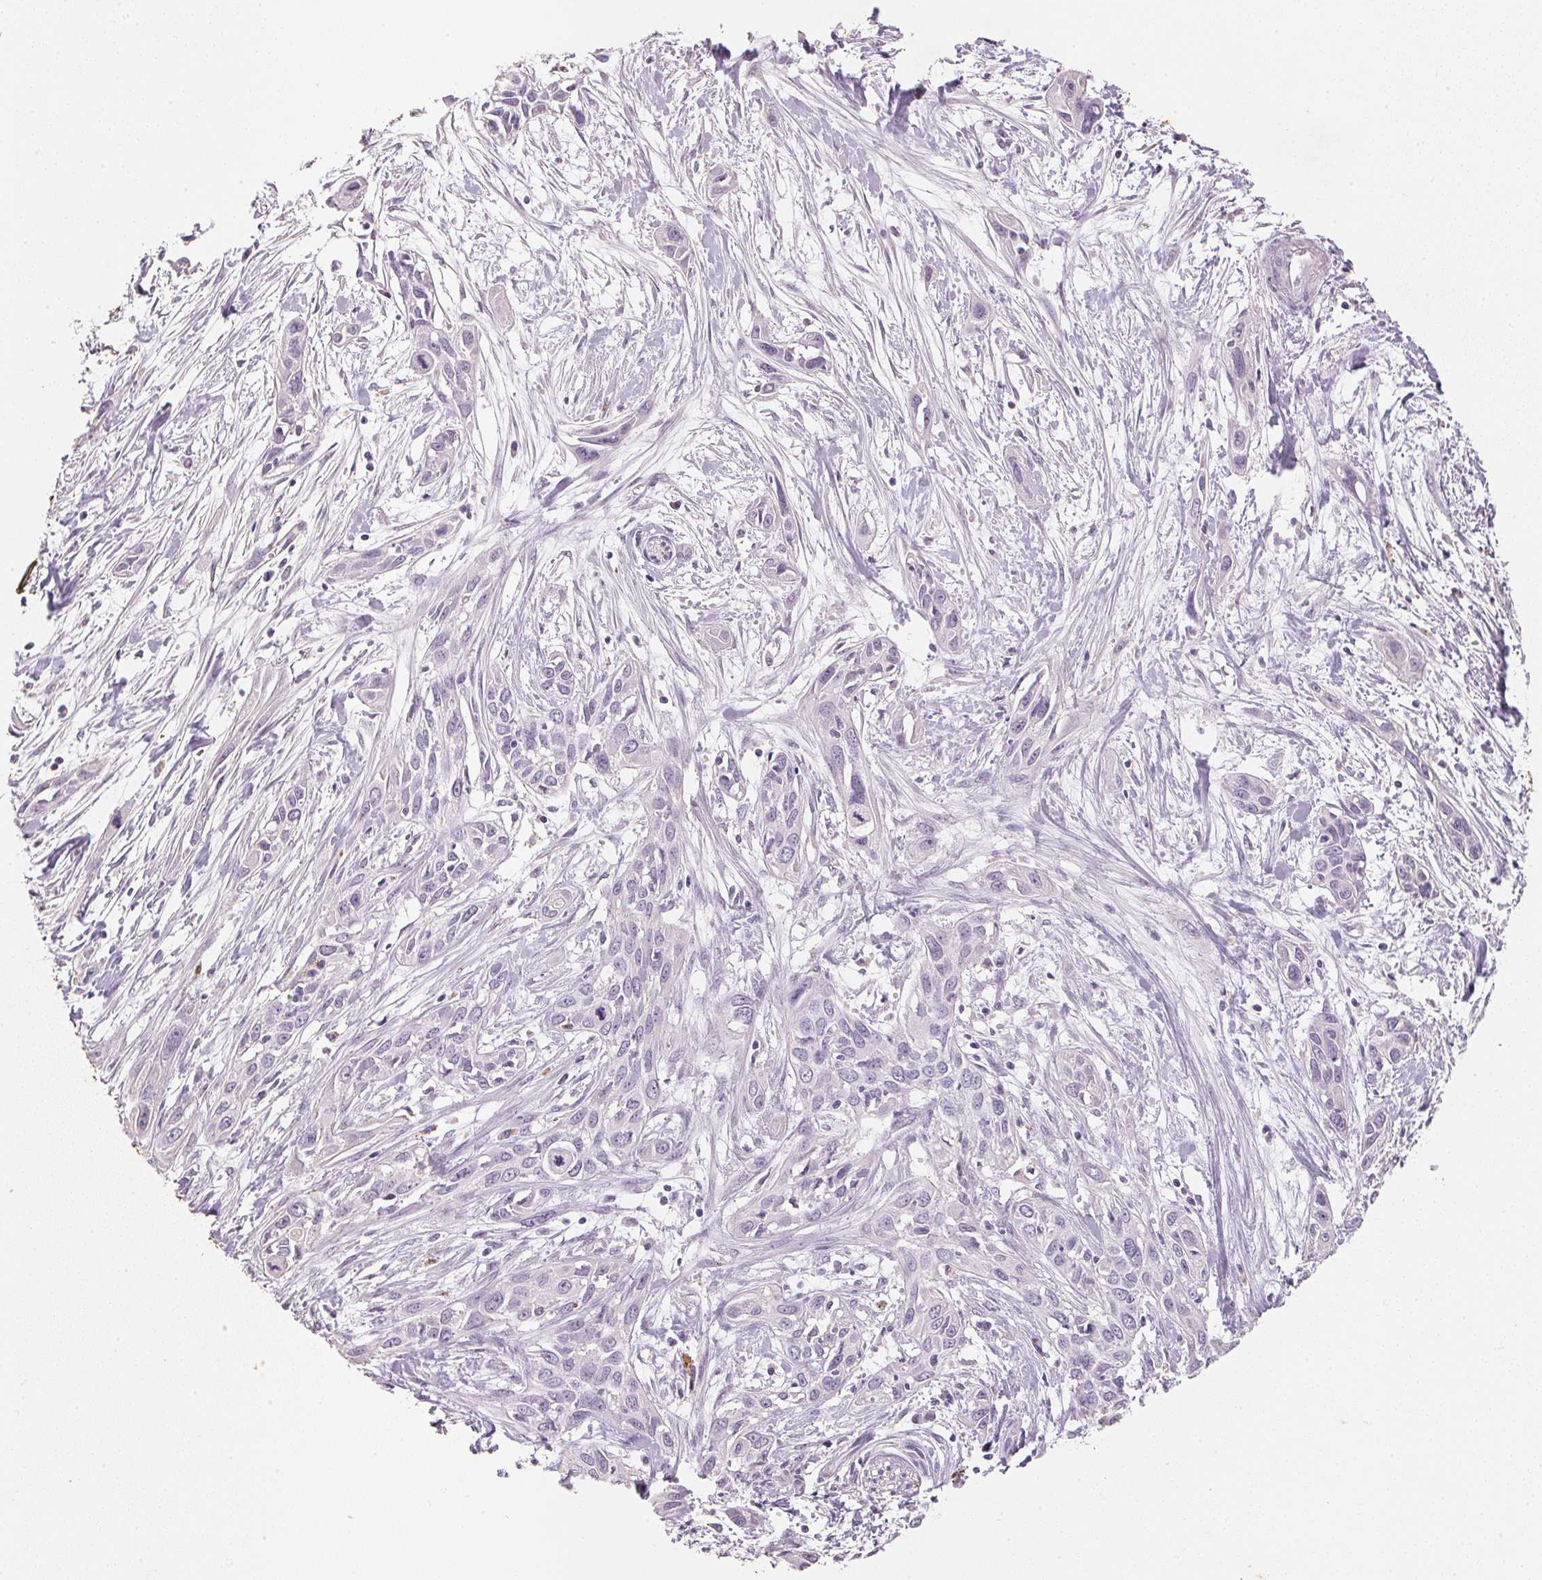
{"staining": {"intensity": "negative", "quantity": "none", "location": "none"}, "tissue": "pancreatic cancer", "cell_type": "Tumor cells", "image_type": "cancer", "snomed": [{"axis": "morphology", "description": "Adenocarcinoma, NOS"}, {"axis": "topography", "description": "Pancreas"}], "caption": "Adenocarcinoma (pancreatic) was stained to show a protein in brown. There is no significant staining in tumor cells. (DAB (3,3'-diaminobenzidine) IHC visualized using brightfield microscopy, high magnification).", "gene": "CXCL5", "patient": {"sex": "female", "age": 55}}